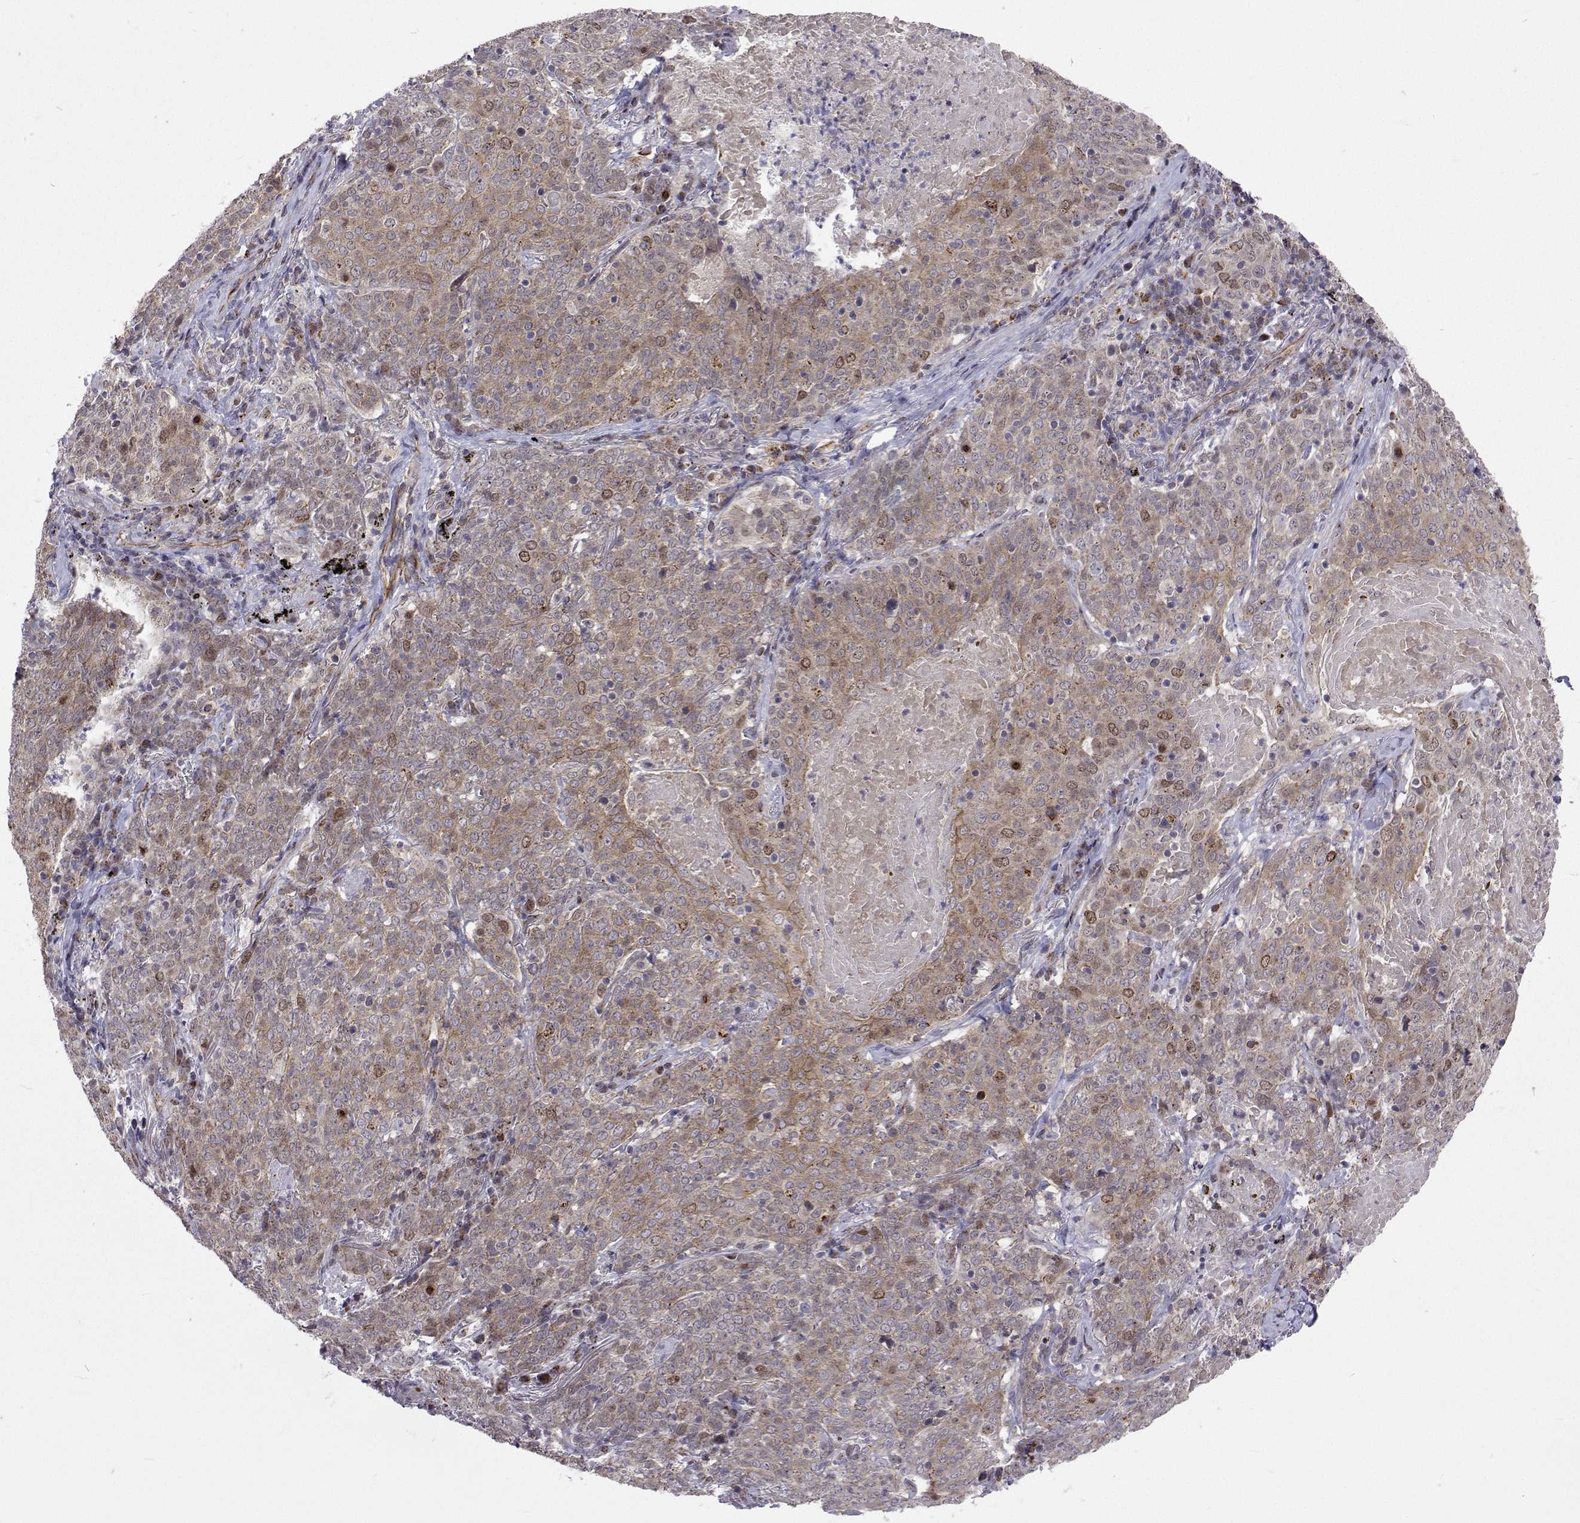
{"staining": {"intensity": "moderate", "quantity": ">75%", "location": "cytoplasmic/membranous"}, "tissue": "lung cancer", "cell_type": "Tumor cells", "image_type": "cancer", "snomed": [{"axis": "morphology", "description": "Squamous cell carcinoma, NOS"}, {"axis": "topography", "description": "Lung"}], "caption": "Immunohistochemistry (DAB) staining of lung cancer (squamous cell carcinoma) exhibits moderate cytoplasmic/membranous protein expression in approximately >75% of tumor cells. The staining was performed using DAB (3,3'-diaminobenzidine), with brown indicating positive protein expression. Nuclei are stained blue with hematoxylin.", "gene": "DHTKD1", "patient": {"sex": "male", "age": 82}}